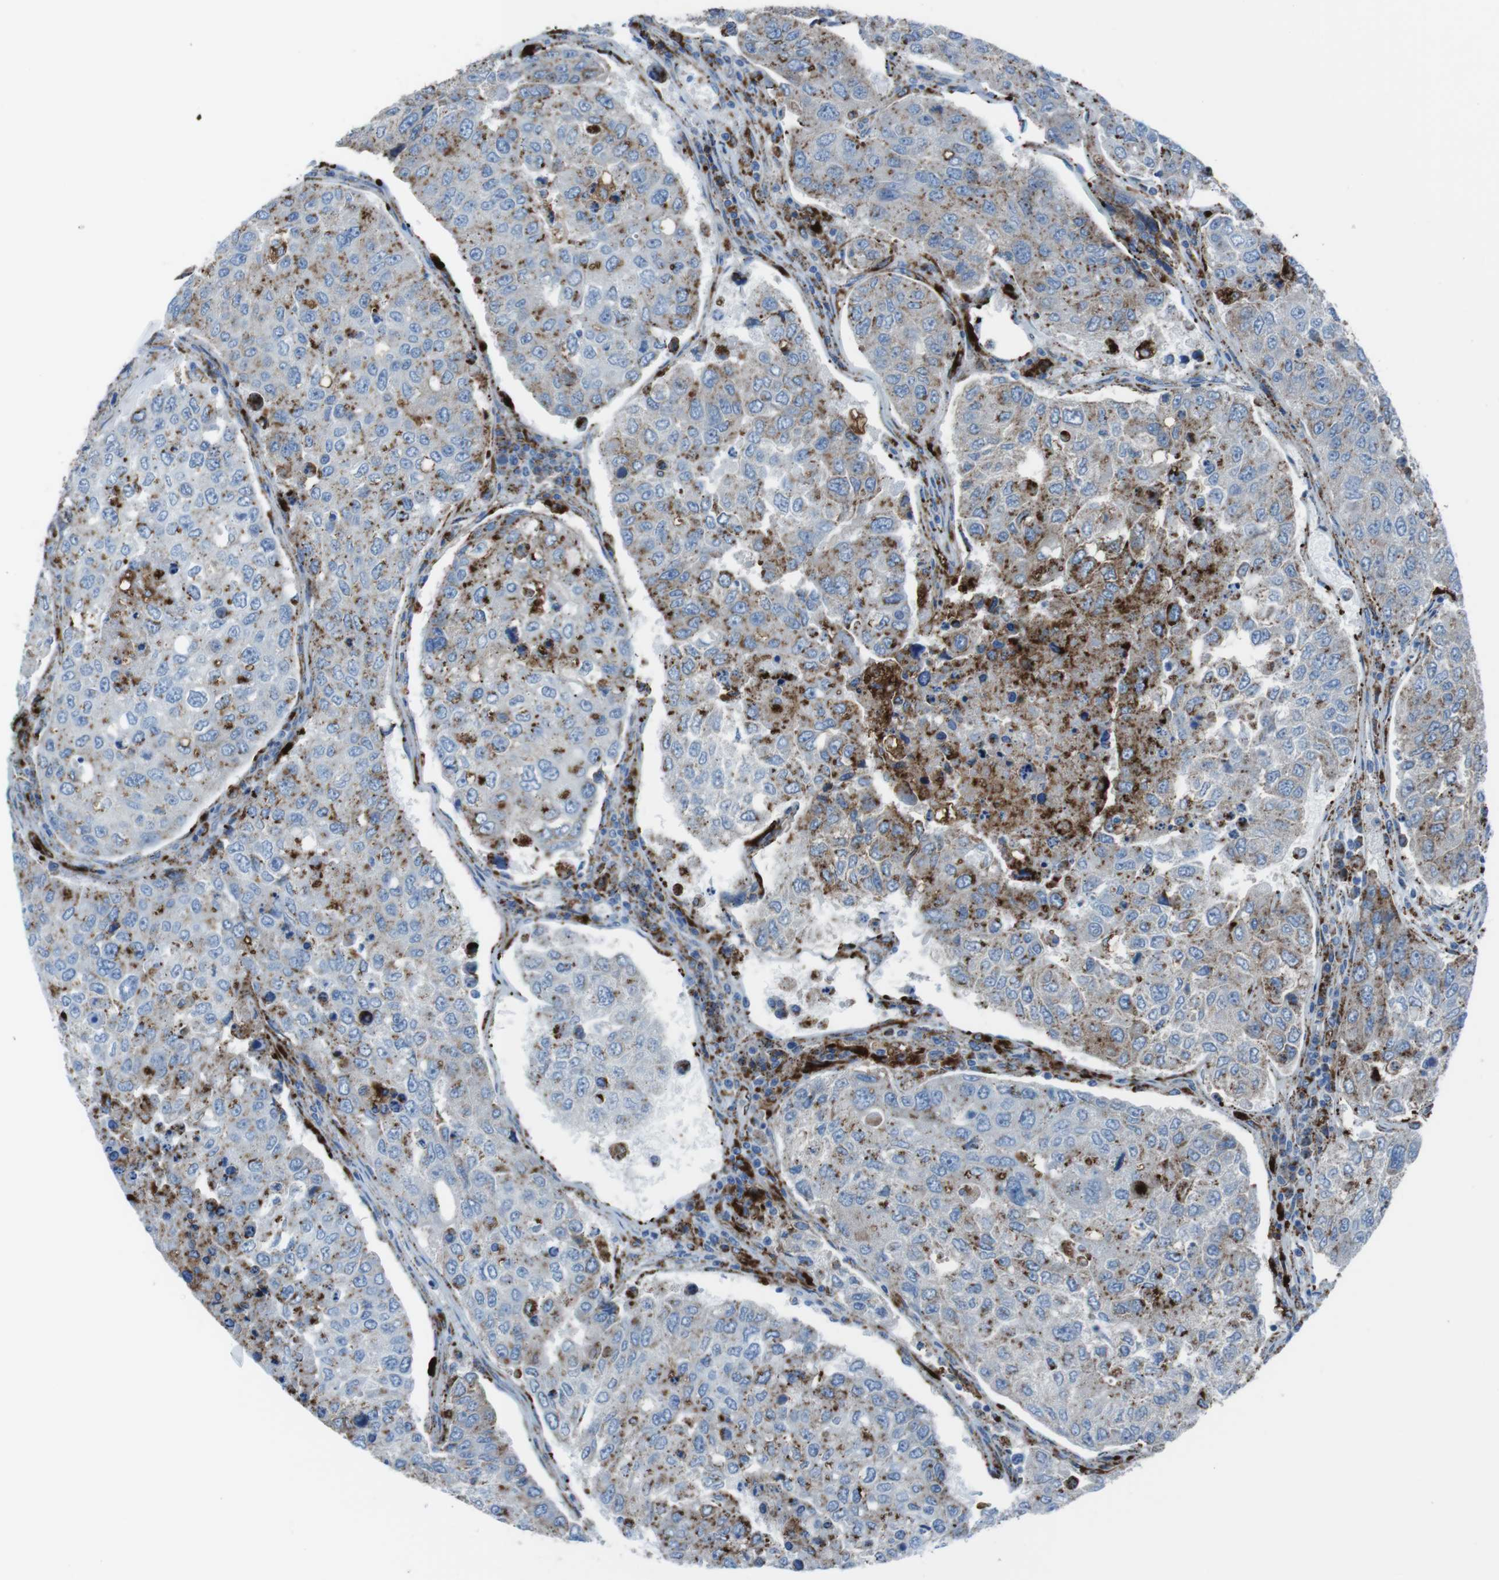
{"staining": {"intensity": "moderate", "quantity": "25%-75%", "location": "cytoplasmic/membranous"}, "tissue": "urothelial cancer", "cell_type": "Tumor cells", "image_type": "cancer", "snomed": [{"axis": "morphology", "description": "Urothelial carcinoma, High grade"}, {"axis": "topography", "description": "Lymph node"}, {"axis": "topography", "description": "Urinary bladder"}], "caption": "The photomicrograph displays immunohistochemical staining of urothelial cancer. There is moderate cytoplasmic/membranous expression is identified in about 25%-75% of tumor cells. The staining is performed using DAB brown chromogen to label protein expression. The nuclei are counter-stained blue using hematoxylin.", "gene": "SCARB2", "patient": {"sex": "male", "age": 51}}